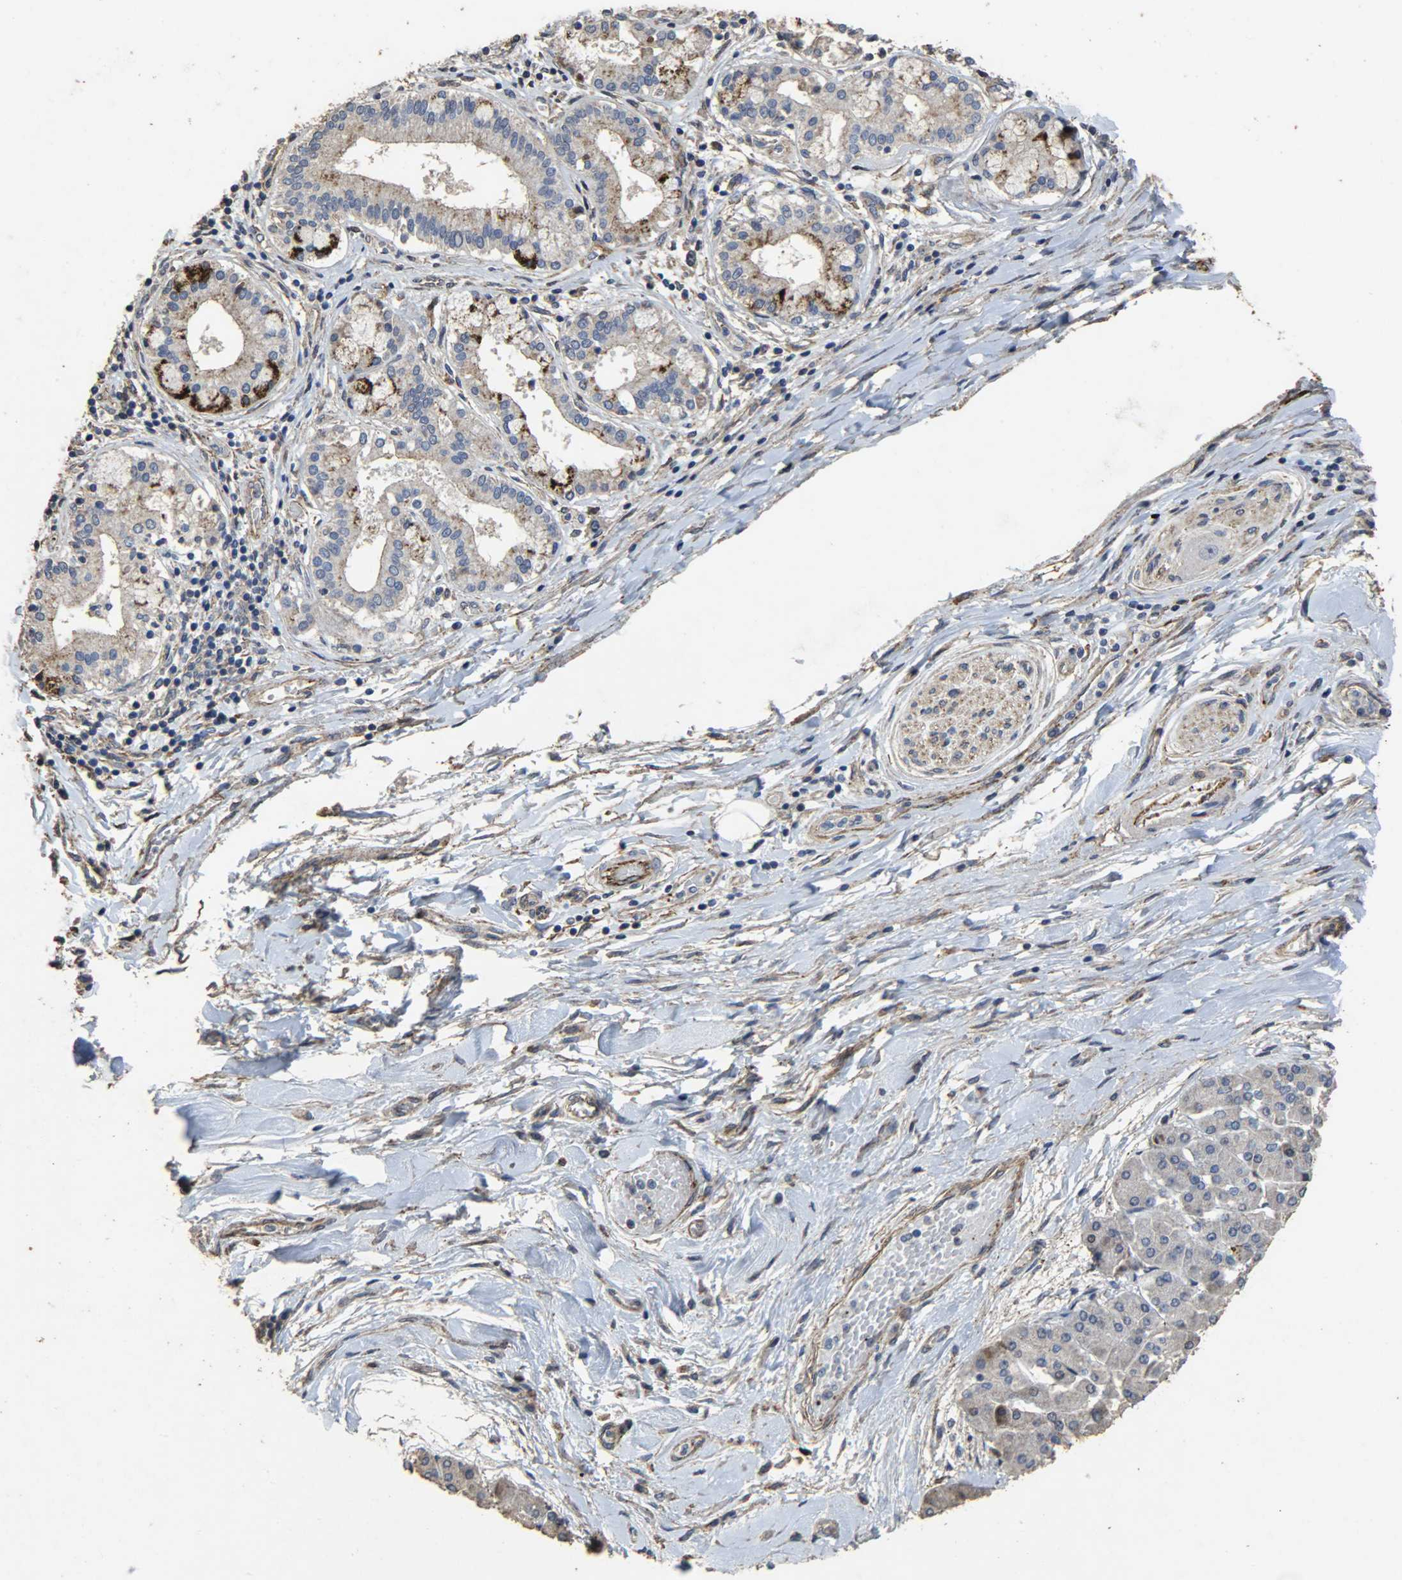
{"staining": {"intensity": "weak", "quantity": "25%-75%", "location": "cytoplasmic/membranous"}, "tissue": "pancreatic cancer", "cell_type": "Tumor cells", "image_type": "cancer", "snomed": [{"axis": "morphology", "description": "Adenocarcinoma, NOS"}, {"axis": "topography", "description": "Pancreas"}], "caption": "DAB immunohistochemical staining of human adenocarcinoma (pancreatic) demonstrates weak cytoplasmic/membranous protein positivity in about 25%-75% of tumor cells. The staining is performed using DAB (3,3'-diaminobenzidine) brown chromogen to label protein expression. The nuclei are counter-stained blue using hematoxylin.", "gene": "TPM4", "patient": {"sex": "male", "age": 46}}